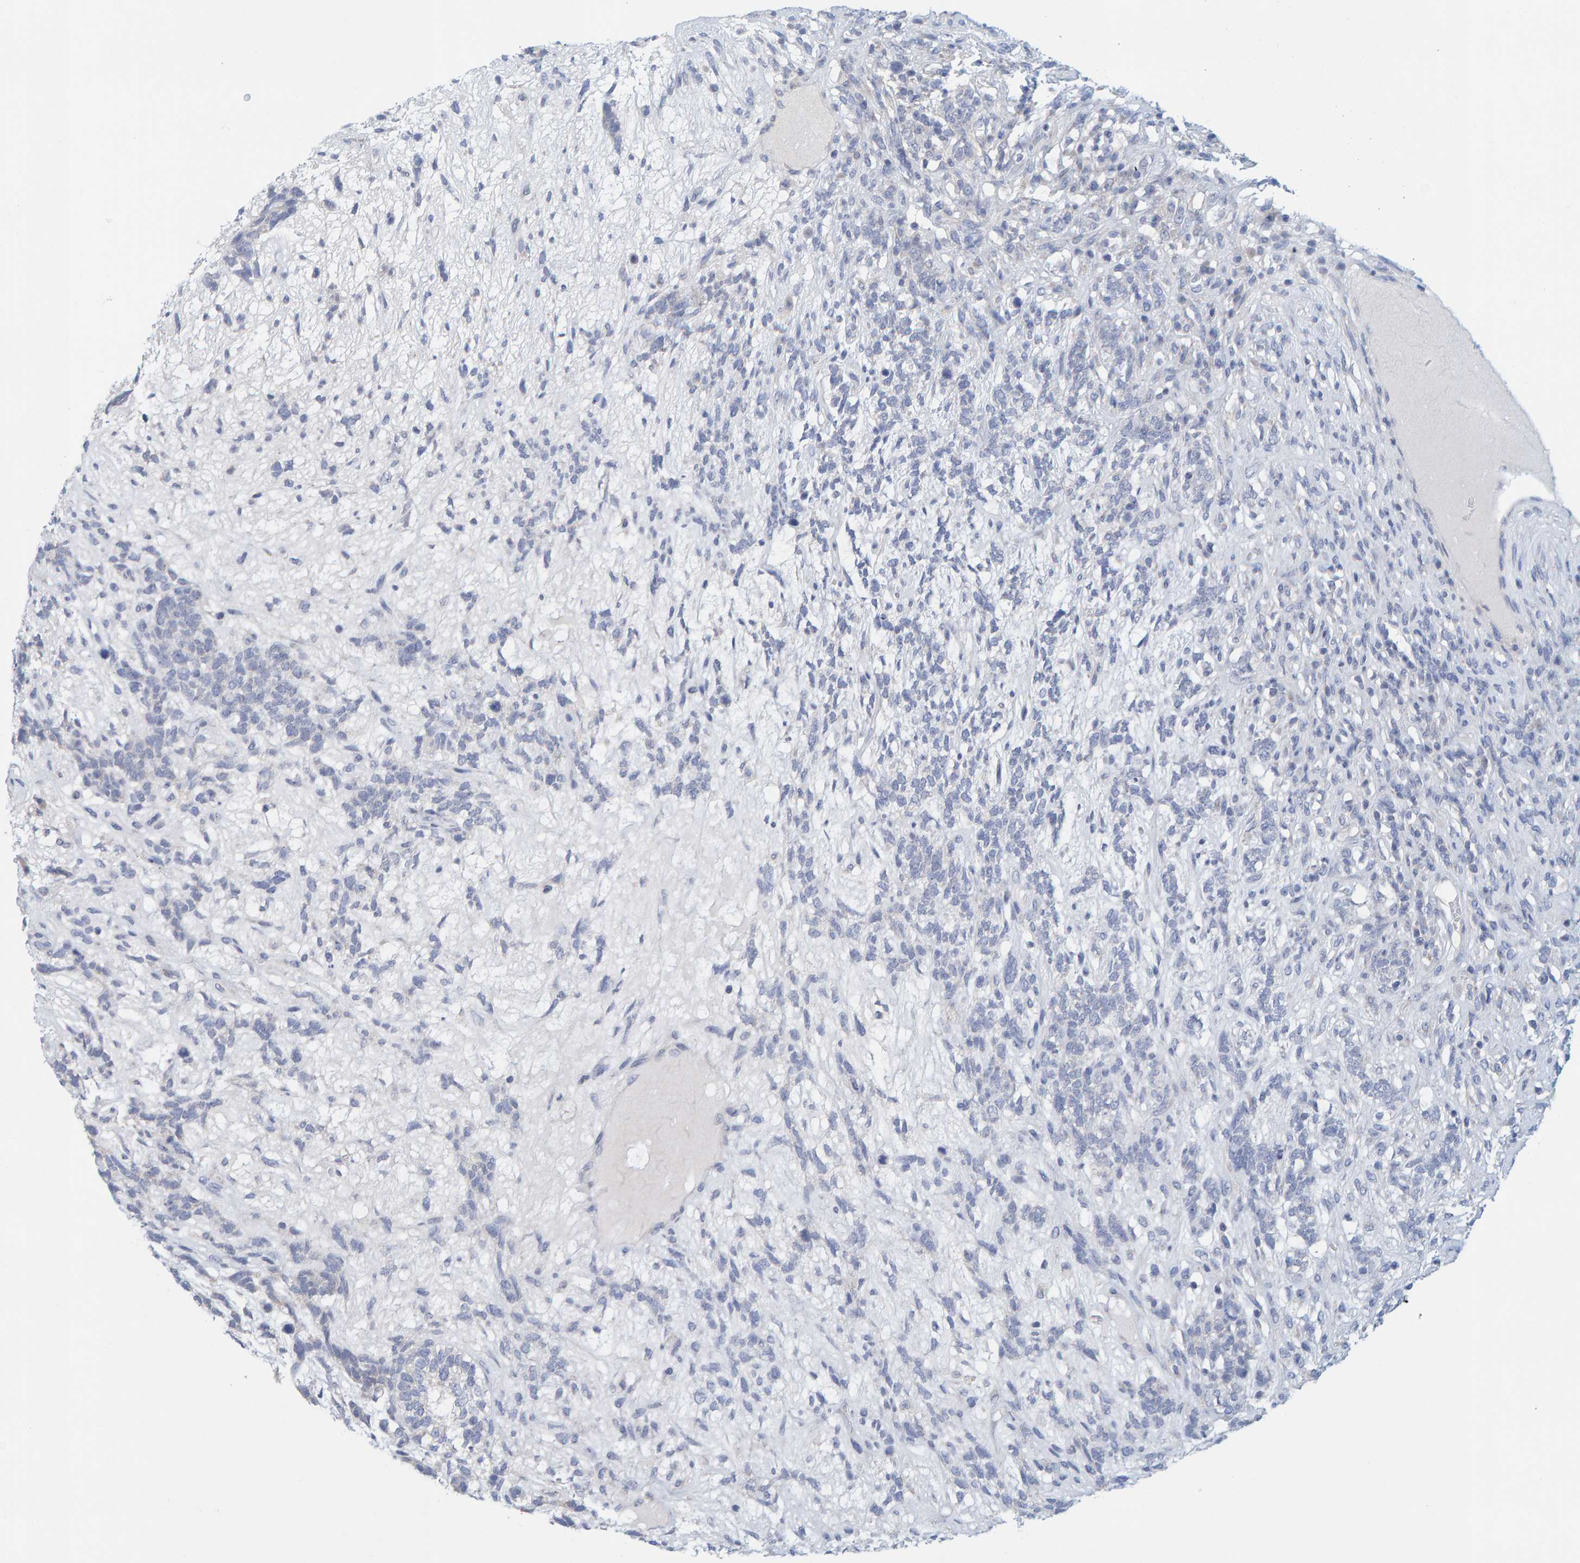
{"staining": {"intensity": "negative", "quantity": "none", "location": "none"}, "tissue": "testis cancer", "cell_type": "Tumor cells", "image_type": "cancer", "snomed": [{"axis": "morphology", "description": "Seminoma, NOS"}, {"axis": "topography", "description": "Testis"}], "caption": "The photomicrograph reveals no significant positivity in tumor cells of seminoma (testis).", "gene": "ZC3H3", "patient": {"sex": "male", "age": 28}}